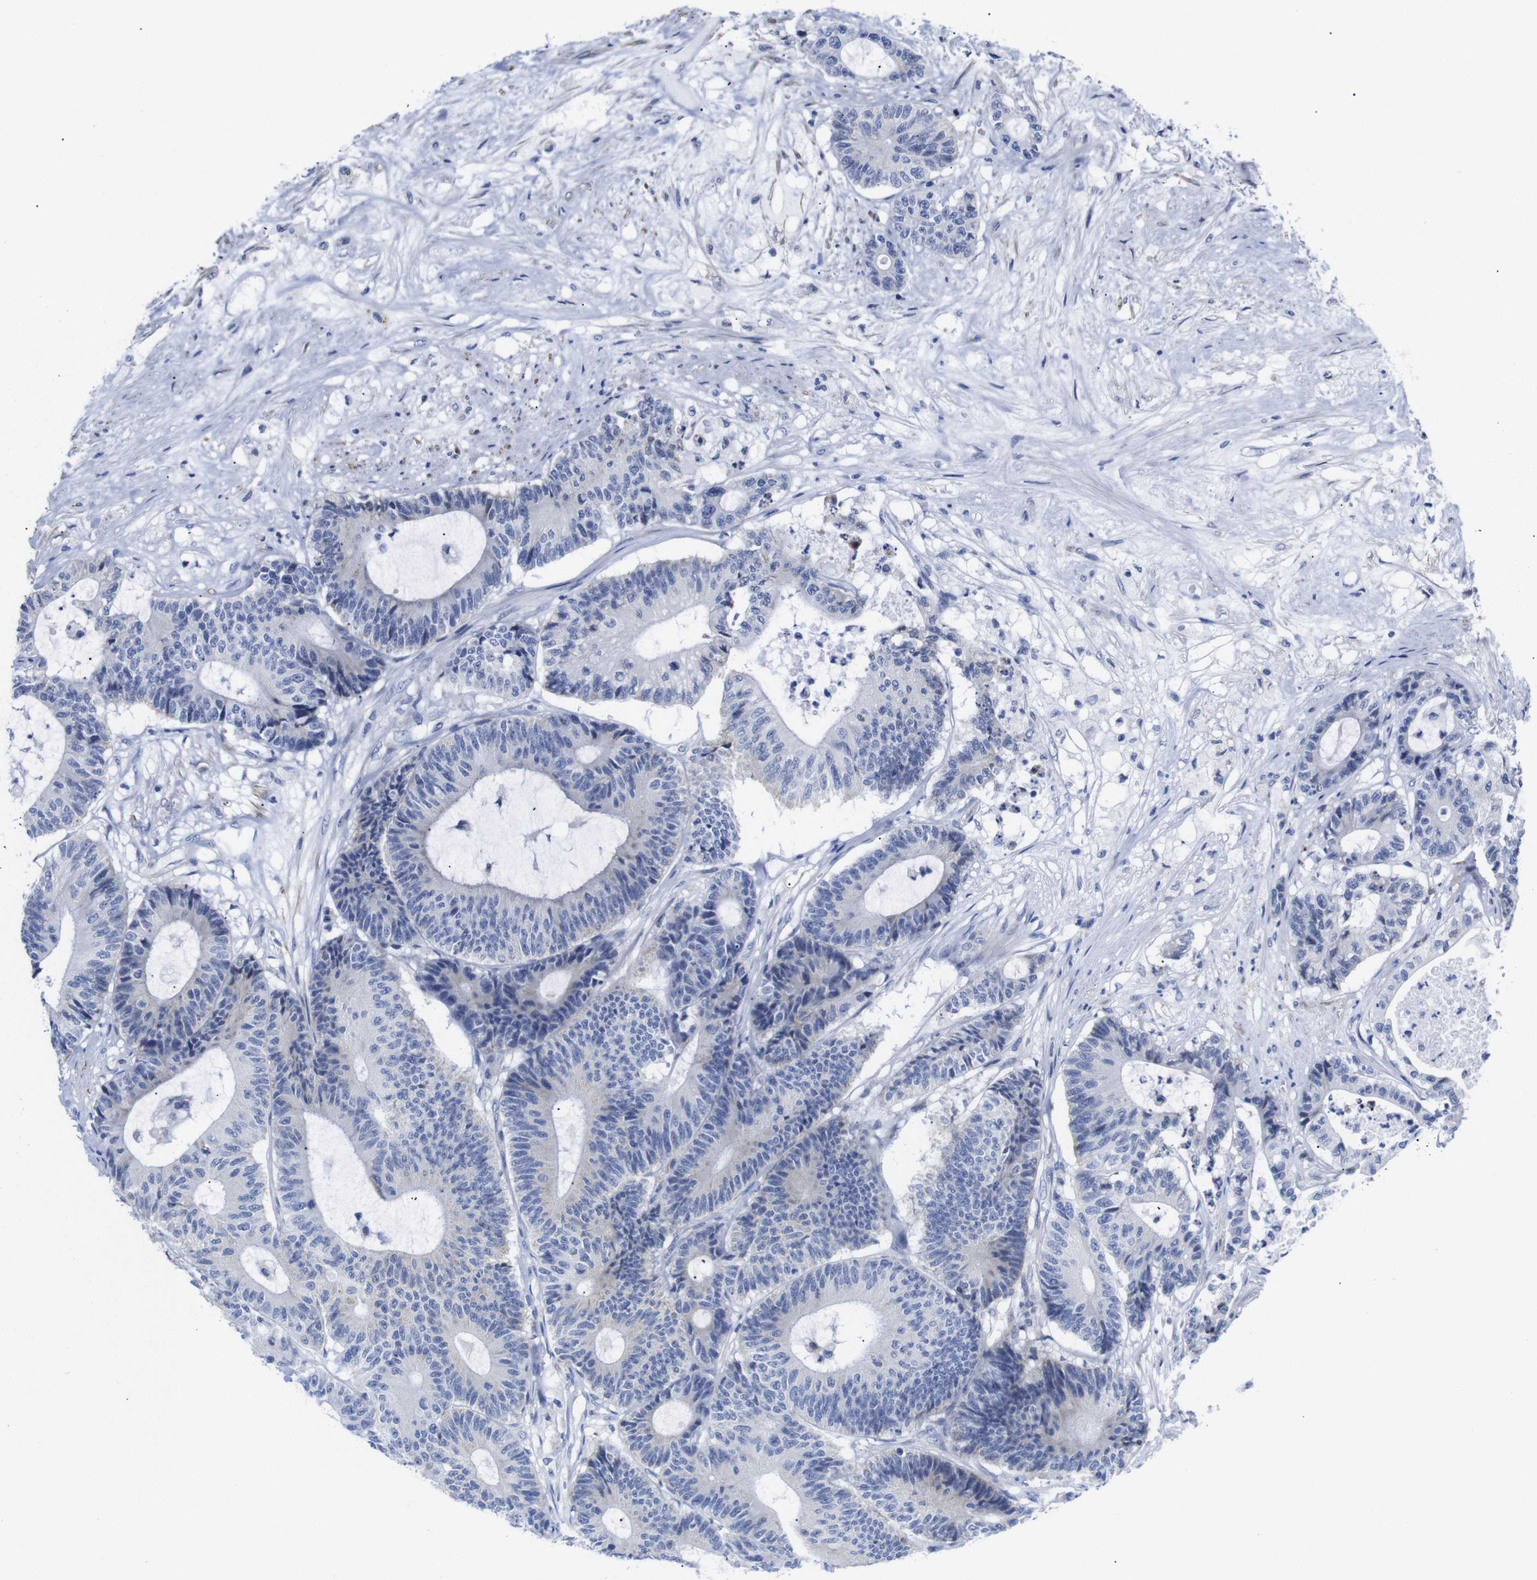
{"staining": {"intensity": "negative", "quantity": "none", "location": "none"}, "tissue": "colorectal cancer", "cell_type": "Tumor cells", "image_type": "cancer", "snomed": [{"axis": "morphology", "description": "Adenocarcinoma, NOS"}, {"axis": "topography", "description": "Colon"}], "caption": "DAB (3,3'-diaminobenzidine) immunohistochemical staining of adenocarcinoma (colorectal) reveals no significant staining in tumor cells.", "gene": "LRRC55", "patient": {"sex": "female", "age": 84}}